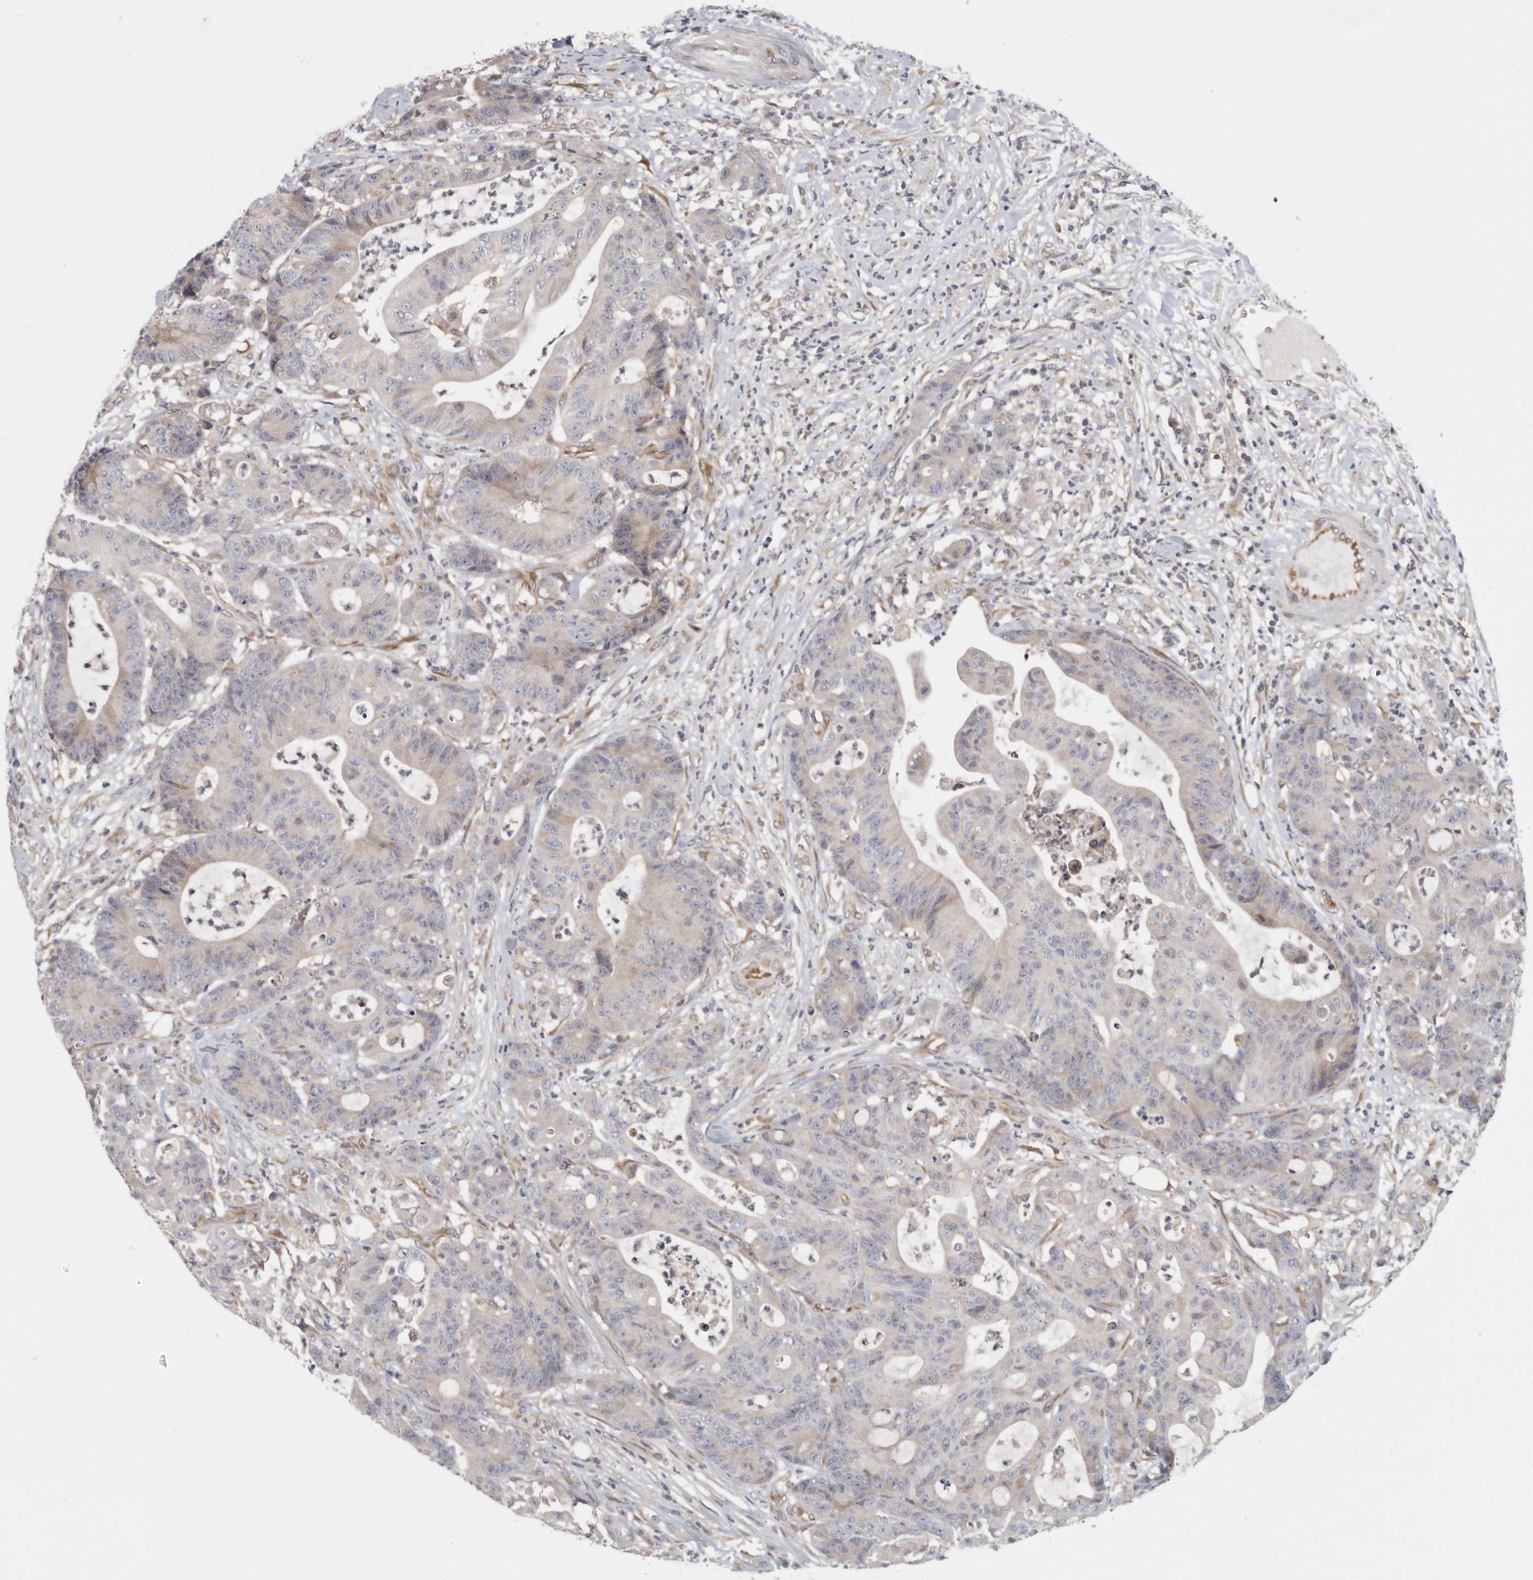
{"staining": {"intensity": "negative", "quantity": "none", "location": "none"}, "tissue": "colorectal cancer", "cell_type": "Tumor cells", "image_type": "cancer", "snomed": [{"axis": "morphology", "description": "Adenocarcinoma, NOS"}, {"axis": "topography", "description": "Colon"}], "caption": "This is an immunohistochemistry histopathology image of colorectal cancer (adenocarcinoma). There is no expression in tumor cells.", "gene": "BCAP29", "patient": {"sex": "female", "age": 84}}